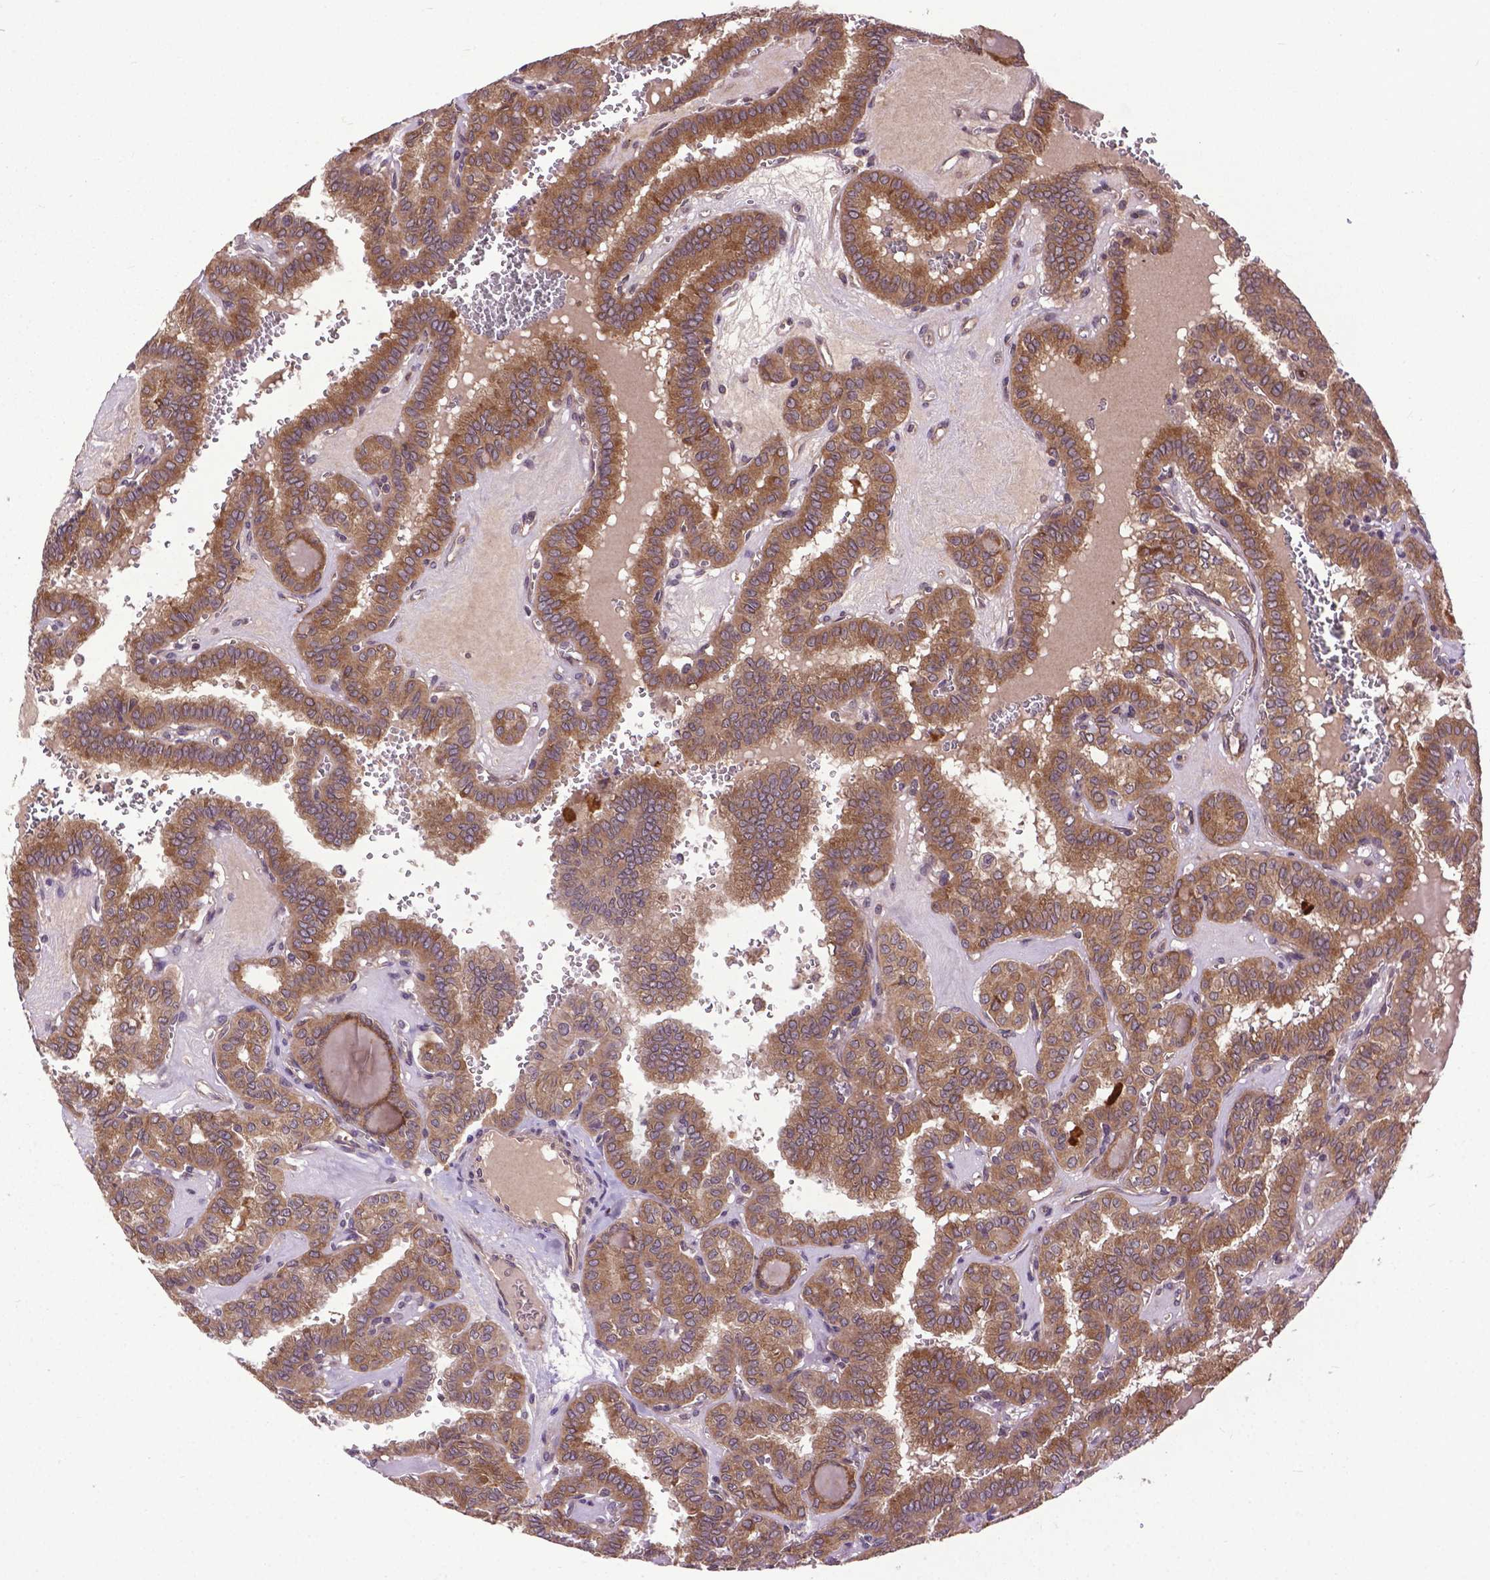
{"staining": {"intensity": "moderate", "quantity": ">75%", "location": "cytoplasmic/membranous"}, "tissue": "thyroid cancer", "cell_type": "Tumor cells", "image_type": "cancer", "snomed": [{"axis": "morphology", "description": "Papillary adenocarcinoma, NOS"}, {"axis": "topography", "description": "Thyroid gland"}], "caption": "Immunohistochemical staining of human papillary adenocarcinoma (thyroid) demonstrates medium levels of moderate cytoplasmic/membranous staining in approximately >75% of tumor cells. The protein is shown in brown color, while the nuclei are stained blue.", "gene": "ZNF616", "patient": {"sex": "female", "age": 41}}